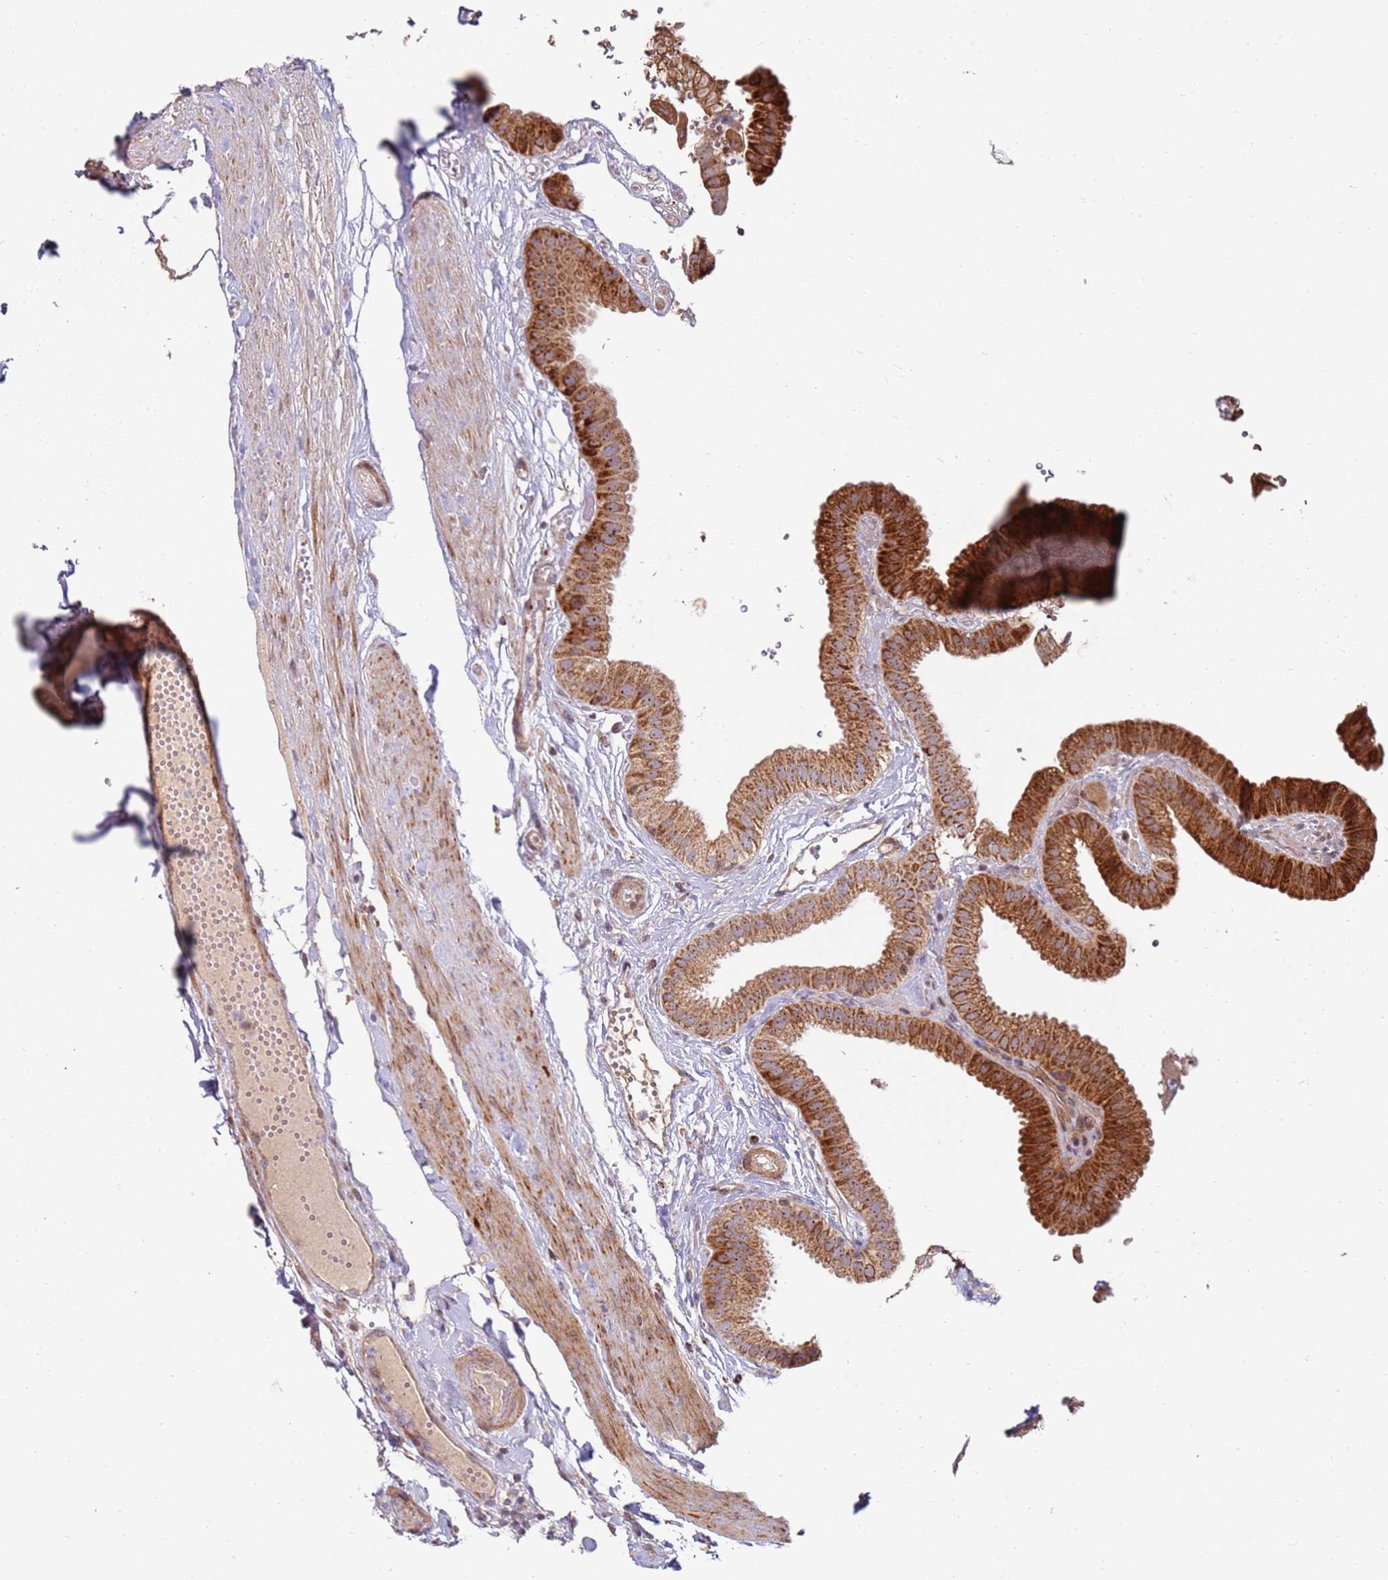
{"staining": {"intensity": "strong", "quantity": ">75%", "location": "cytoplasmic/membranous"}, "tissue": "gallbladder", "cell_type": "Glandular cells", "image_type": "normal", "snomed": [{"axis": "morphology", "description": "Normal tissue, NOS"}, {"axis": "topography", "description": "Gallbladder"}], "caption": "DAB immunohistochemical staining of benign human gallbladder reveals strong cytoplasmic/membranous protein staining in about >75% of glandular cells.", "gene": "KIF25", "patient": {"sex": "female", "age": 61}}